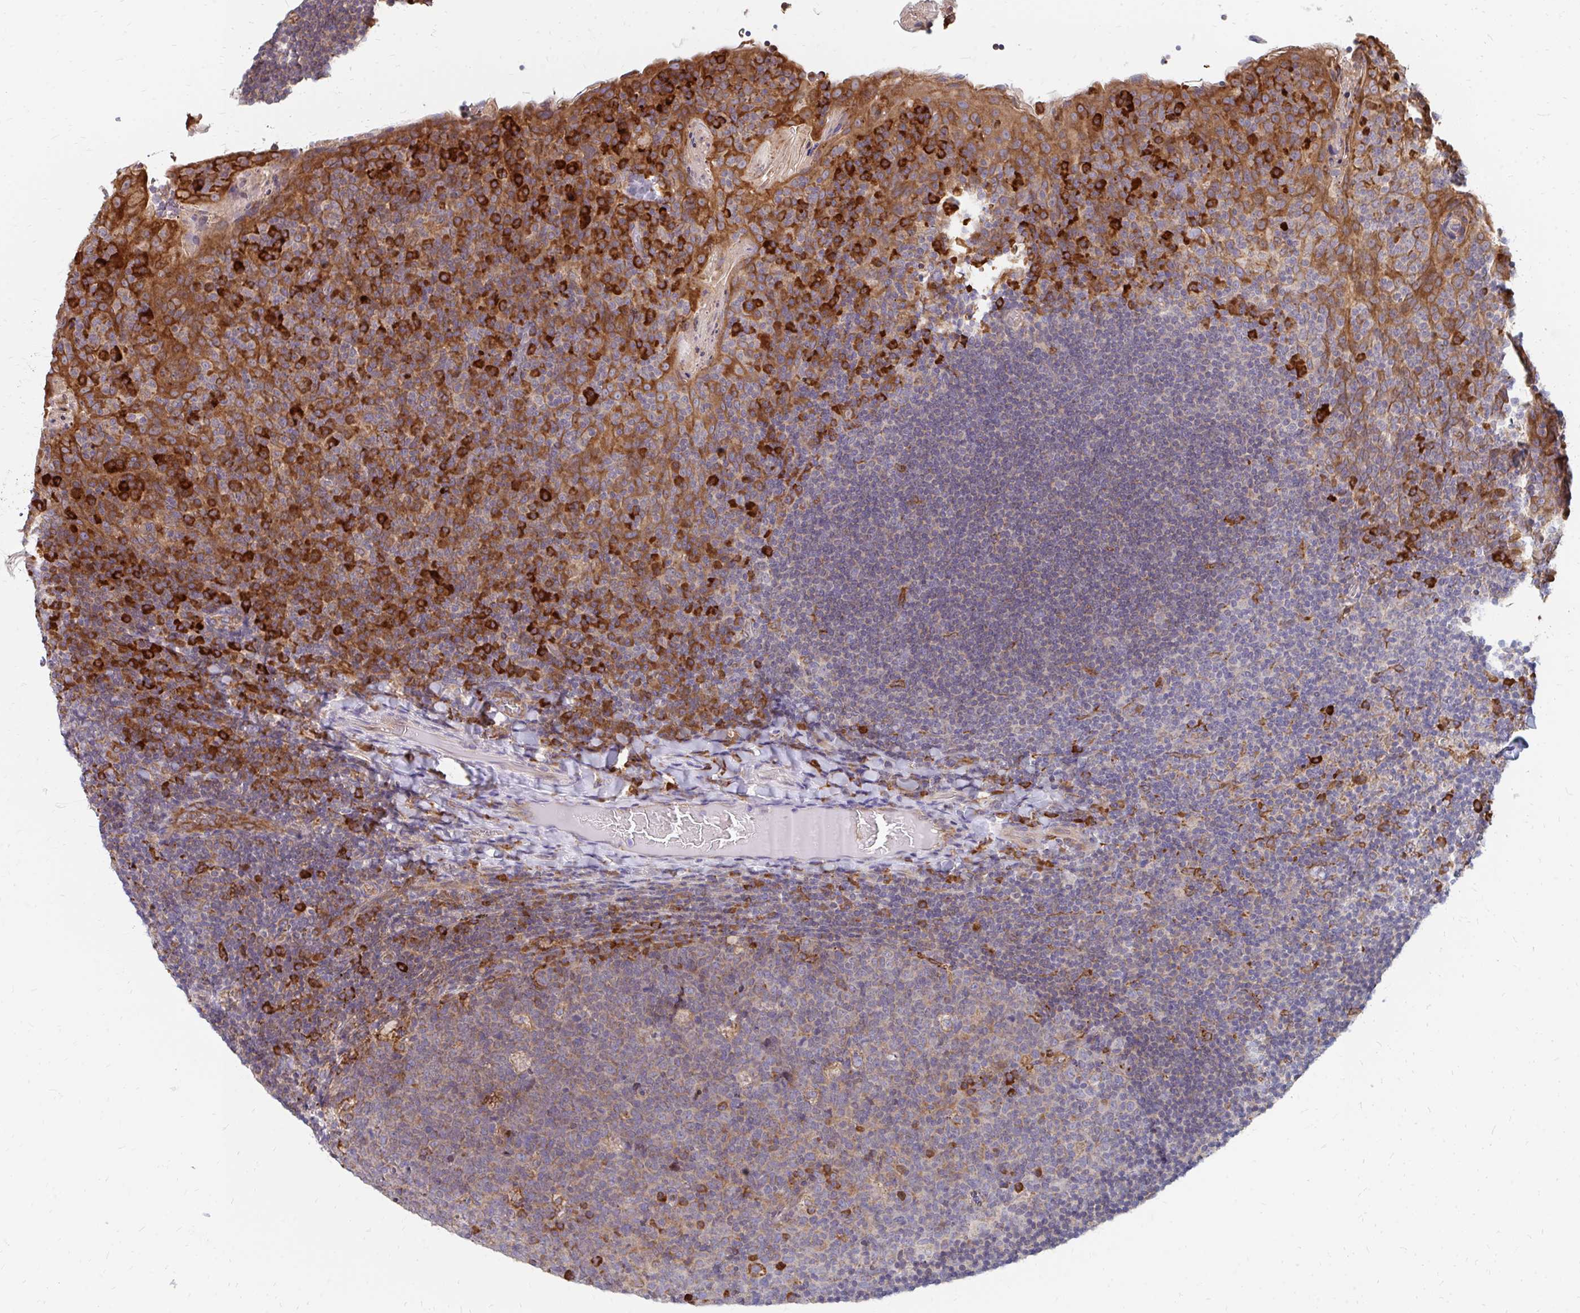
{"staining": {"intensity": "strong", "quantity": "<25%", "location": "cytoplasmic/membranous"}, "tissue": "tonsil", "cell_type": "Germinal center cells", "image_type": "normal", "snomed": [{"axis": "morphology", "description": "Normal tissue, NOS"}, {"axis": "topography", "description": "Tonsil"}], "caption": "Protein positivity by IHC exhibits strong cytoplasmic/membranous positivity in approximately <25% of germinal center cells in normal tonsil. Nuclei are stained in blue.", "gene": "PPP1R13L", "patient": {"sex": "male", "age": 17}}